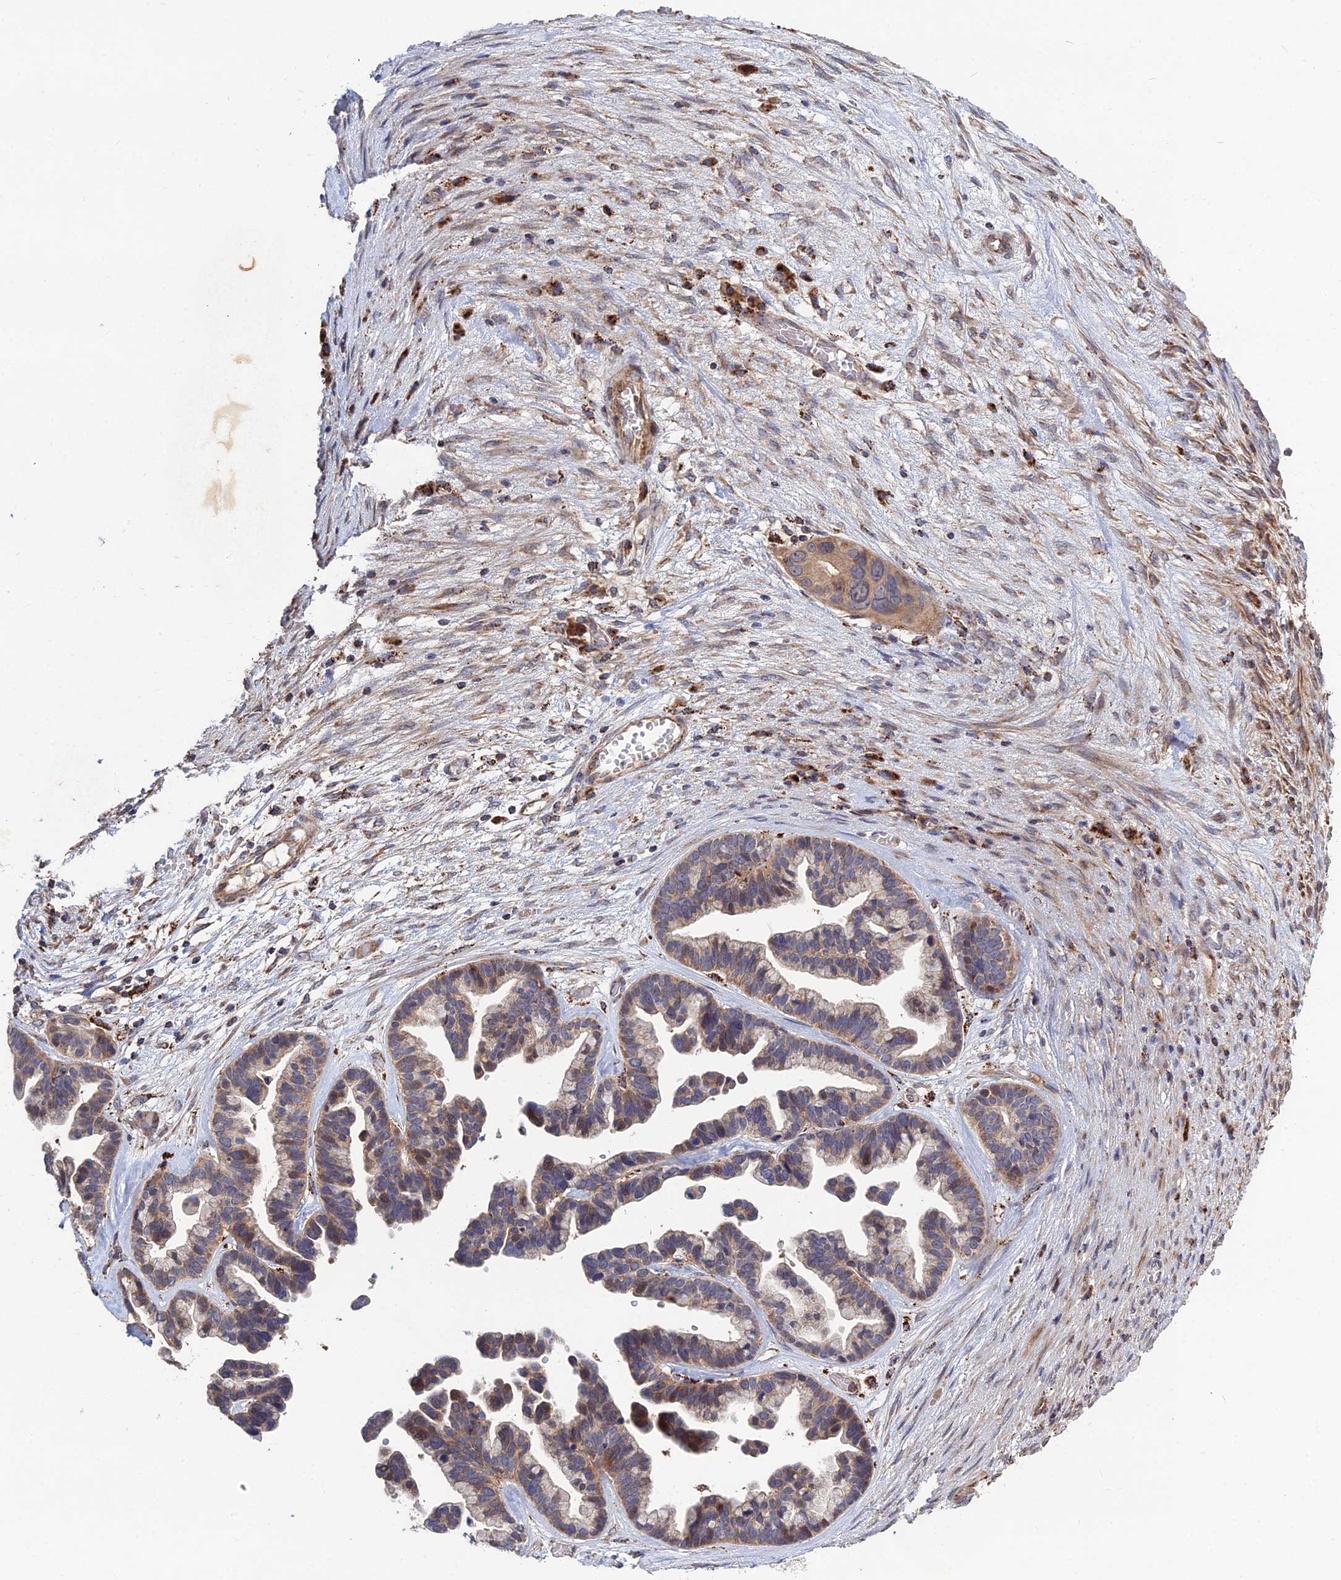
{"staining": {"intensity": "moderate", "quantity": "25%-75%", "location": "cytoplasmic/membranous"}, "tissue": "ovarian cancer", "cell_type": "Tumor cells", "image_type": "cancer", "snomed": [{"axis": "morphology", "description": "Cystadenocarcinoma, serous, NOS"}, {"axis": "topography", "description": "Ovary"}], "caption": "Protein expression analysis of human ovarian serous cystadenocarcinoma reveals moderate cytoplasmic/membranous positivity in approximately 25%-75% of tumor cells. The staining was performed using DAB (3,3'-diaminobenzidine), with brown indicating positive protein expression. Nuclei are stained blue with hematoxylin.", "gene": "RIC8B", "patient": {"sex": "female", "age": 56}}